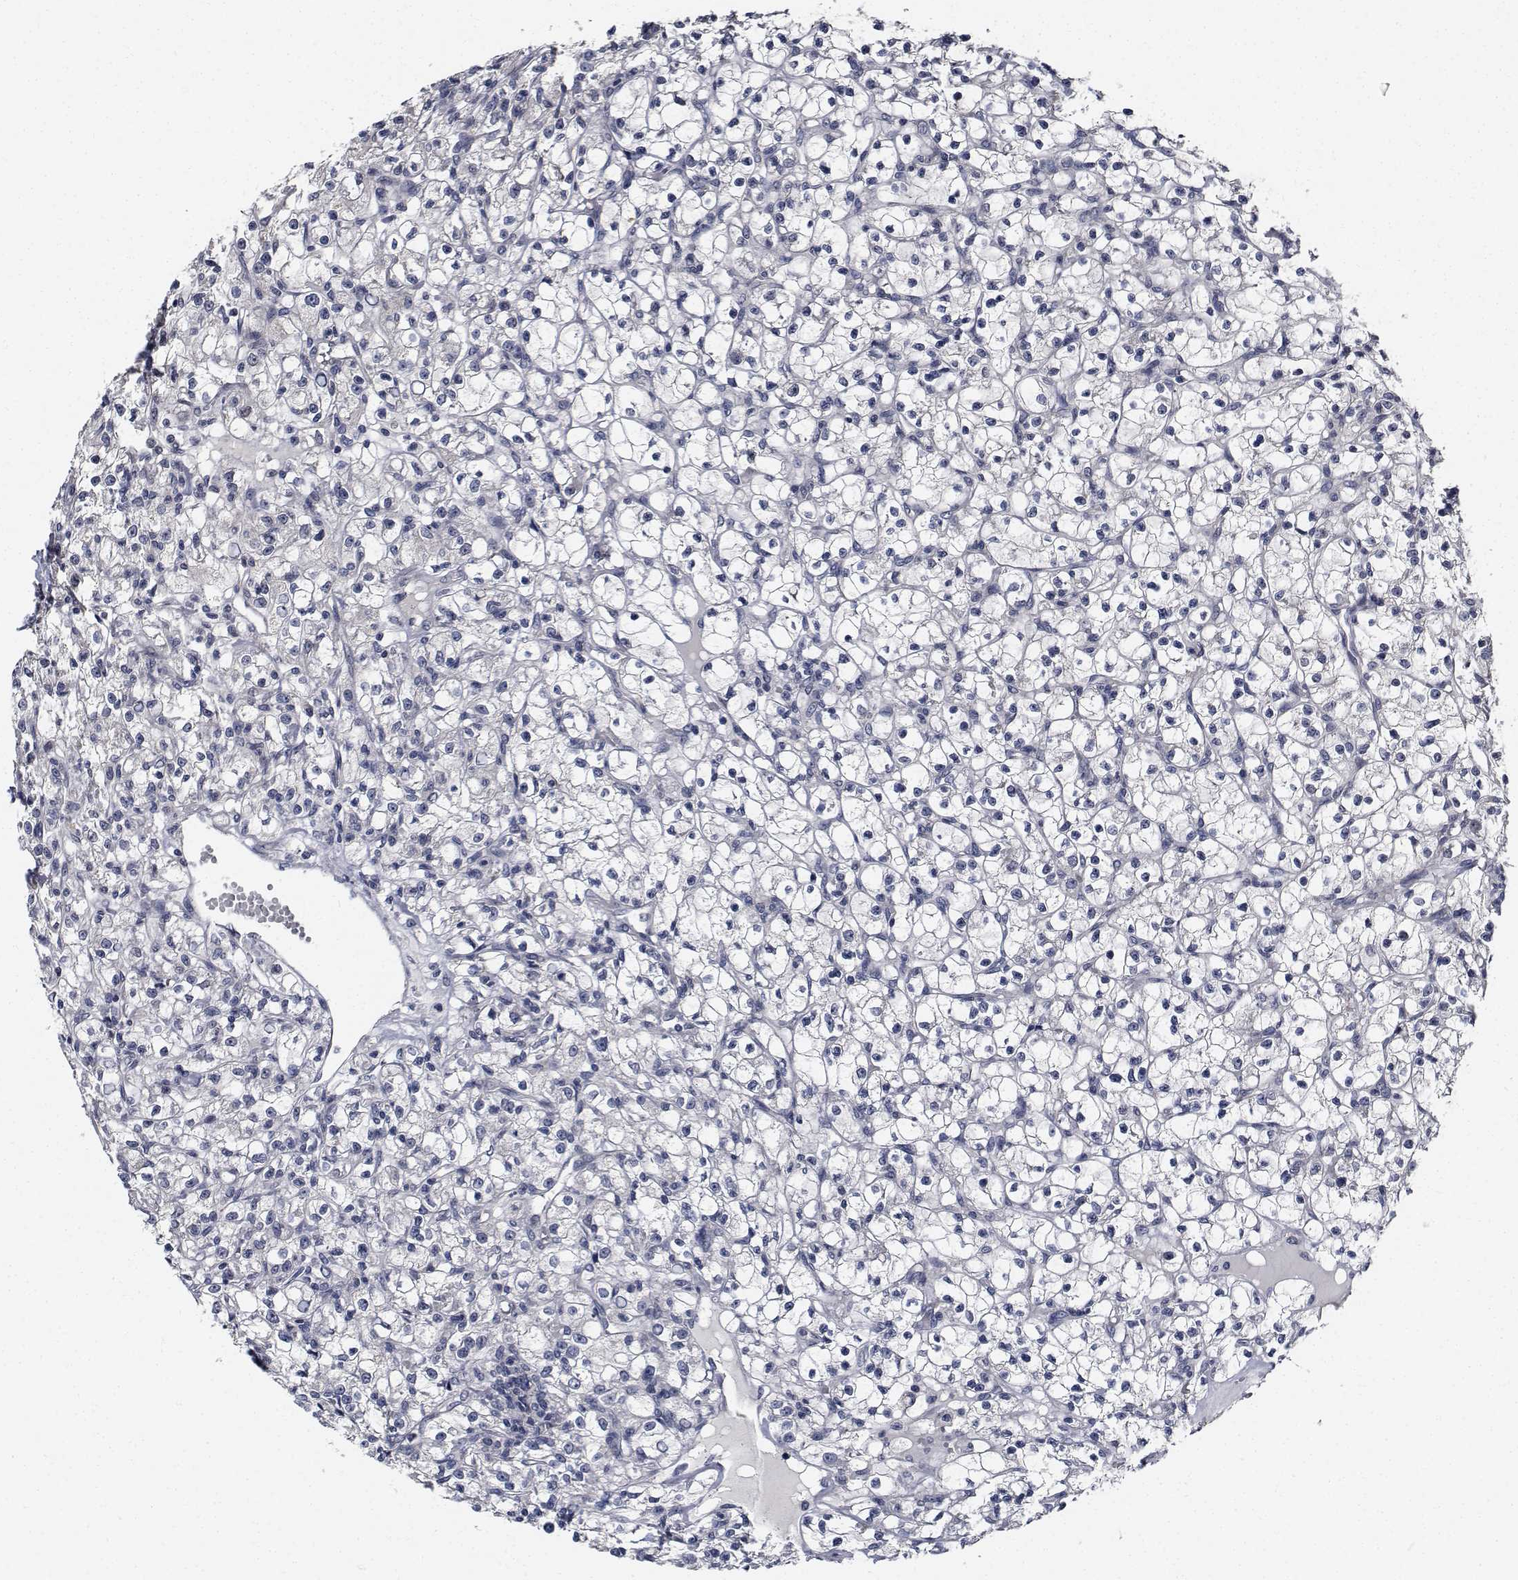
{"staining": {"intensity": "negative", "quantity": "none", "location": "none"}, "tissue": "renal cancer", "cell_type": "Tumor cells", "image_type": "cancer", "snomed": [{"axis": "morphology", "description": "Adenocarcinoma, NOS"}, {"axis": "topography", "description": "Kidney"}], "caption": "Tumor cells are negative for protein expression in human adenocarcinoma (renal).", "gene": "NVL", "patient": {"sex": "female", "age": 59}}